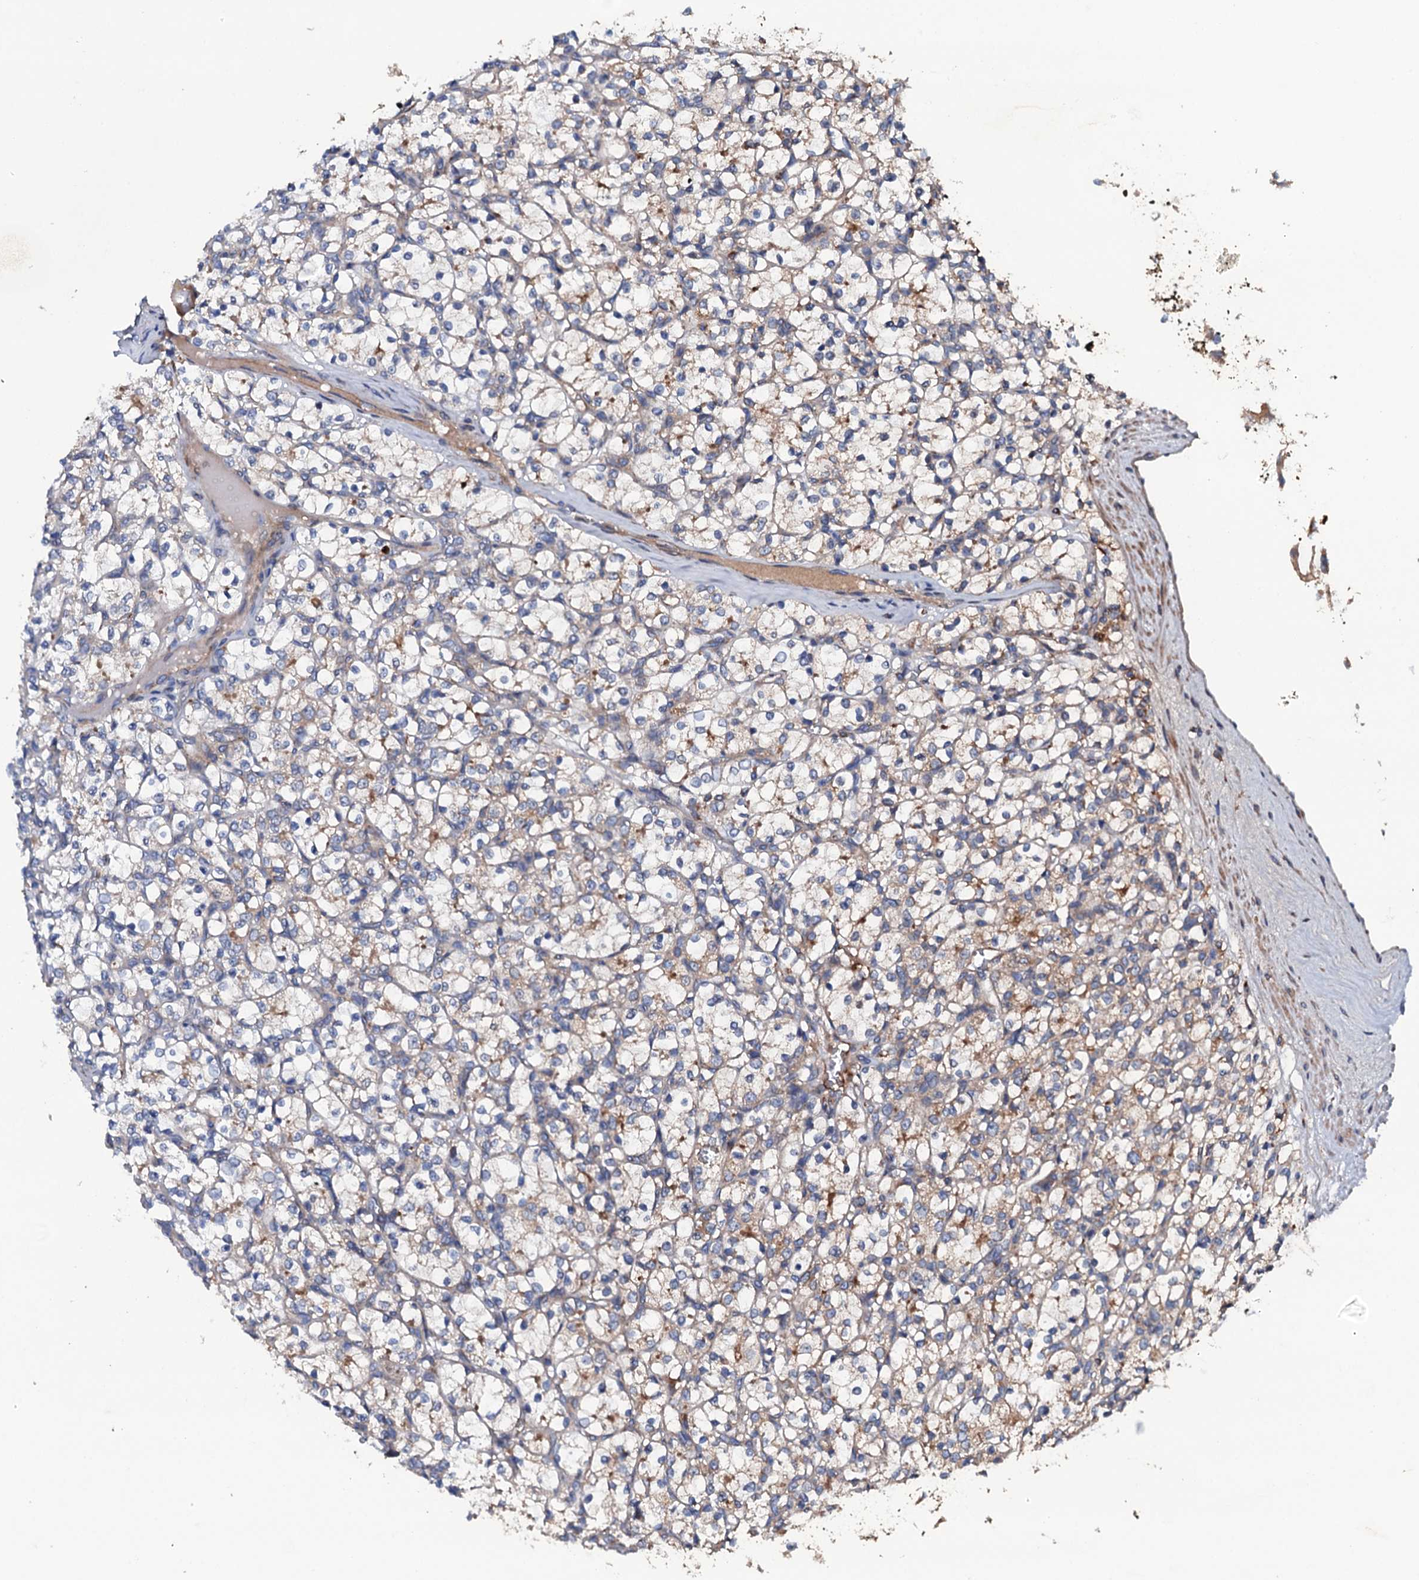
{"staining": {"intensity": "weak", "quantity": "<25%", "location": "cytoplasmic/membranous"}, "tissue": "renal cancer", "cell_type": "Tumor cells", "image_type": "cancer", "snomed": [{"axis": "morphology", "description": "Adenocarcinoma, NOS"}, {"axis": "topography", "description": "Kidney"}], "caption": "An immunohistochemistry (IHC) micrograph of renal adenocarcinoma is shown. There is no staining in tumor cells of renal adenocarcinoma.", "gene": "NEK1", "patient": {"sex": "female", "age": 69}}